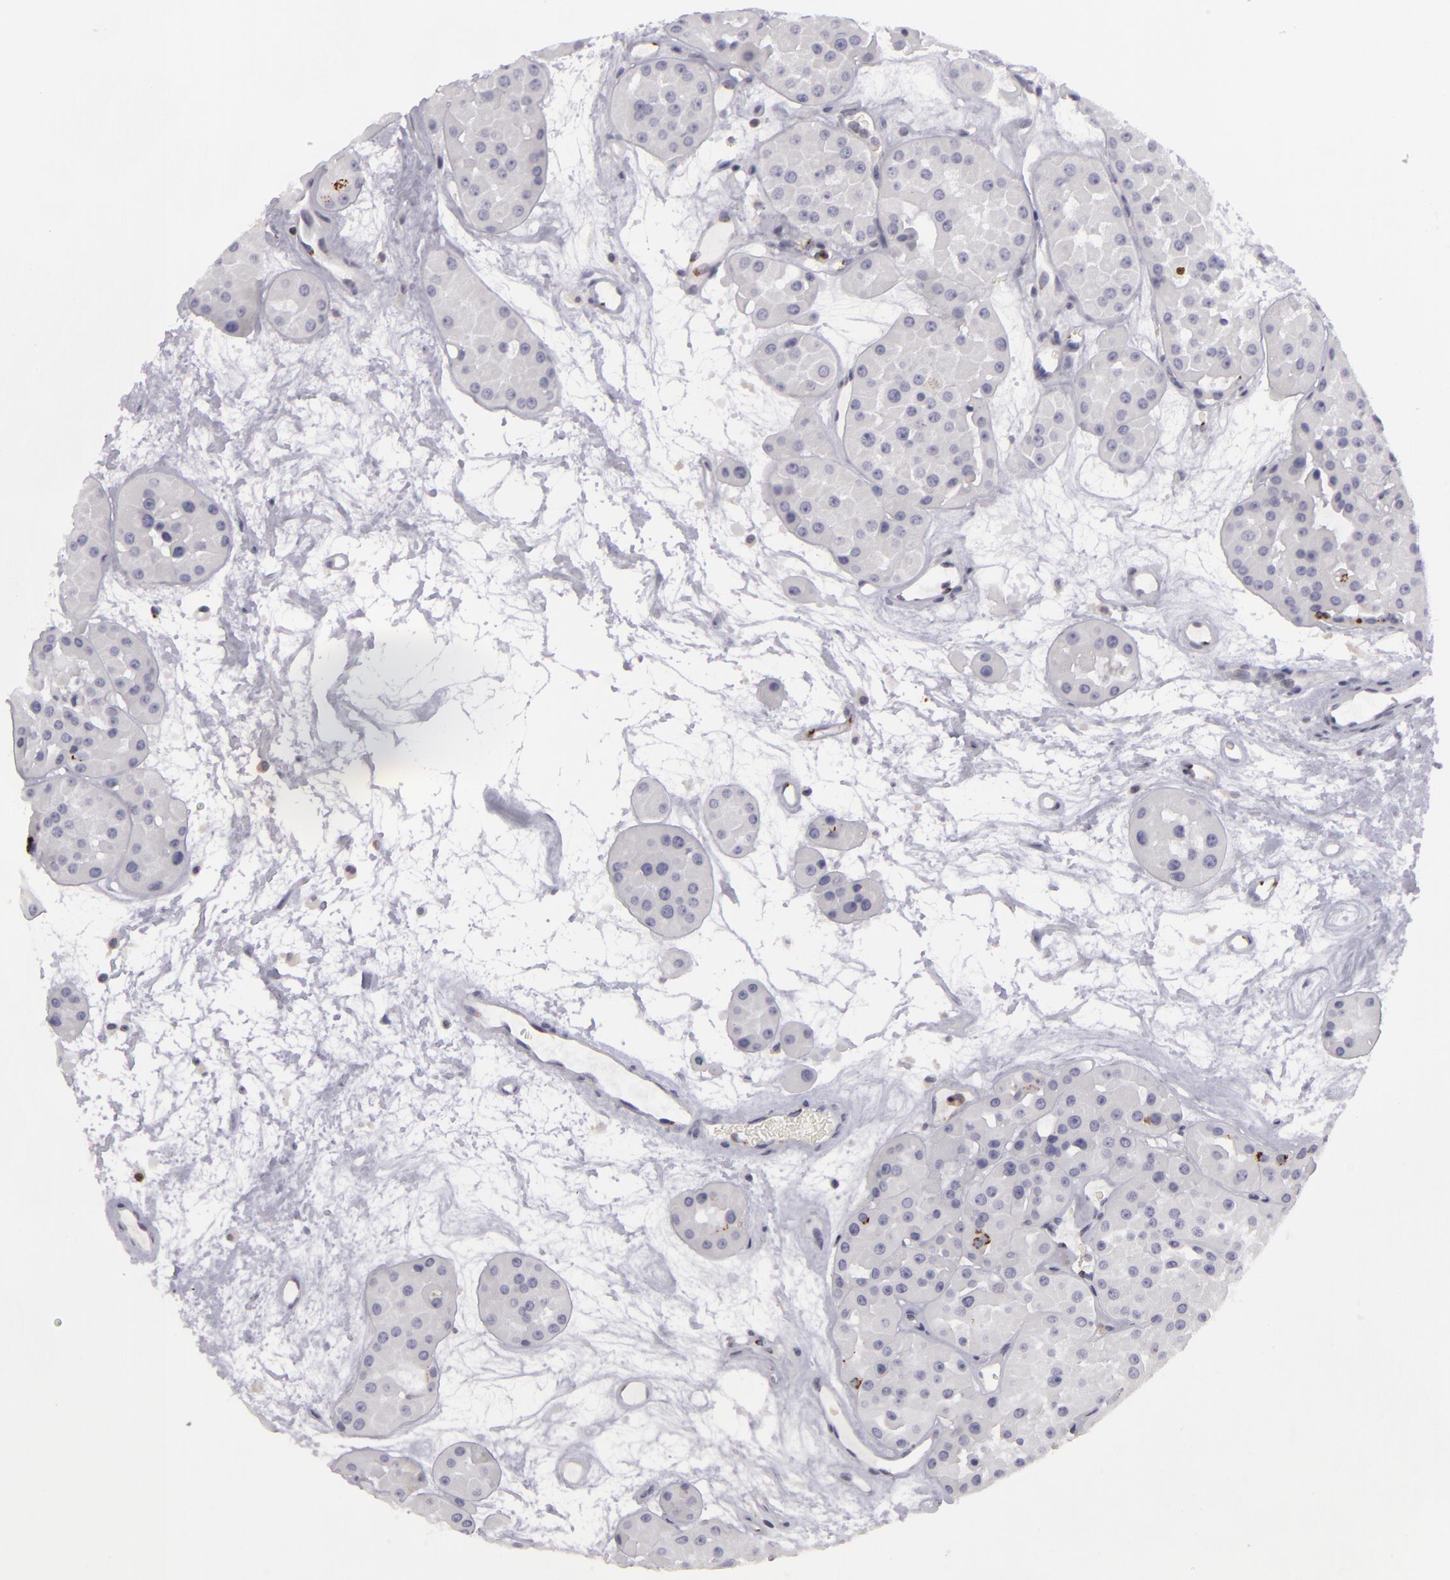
{"staining": {"intensity": "negative", "quantity": "none", "location": "none"}, "tissue": "renal cancer", "cell_type": "Tumor cells", "image_type": "cancer", "snomed": [{"axis": "morphology", "description": "Adenocarcinoma, uncertain malignant potential"}, {"axis": "topography", "description": "Kidney"}], "caption": "The histopathology image shows no significant positivity in tumor cells of renal adenocarcinoma,  uncertain malignant potential. (DAB (3,3'-diaminobenzidine) IHC with hematoxylin counter stain).", "gene": "KCNAB2", "patient": {"sex": "male", "age": 63}}